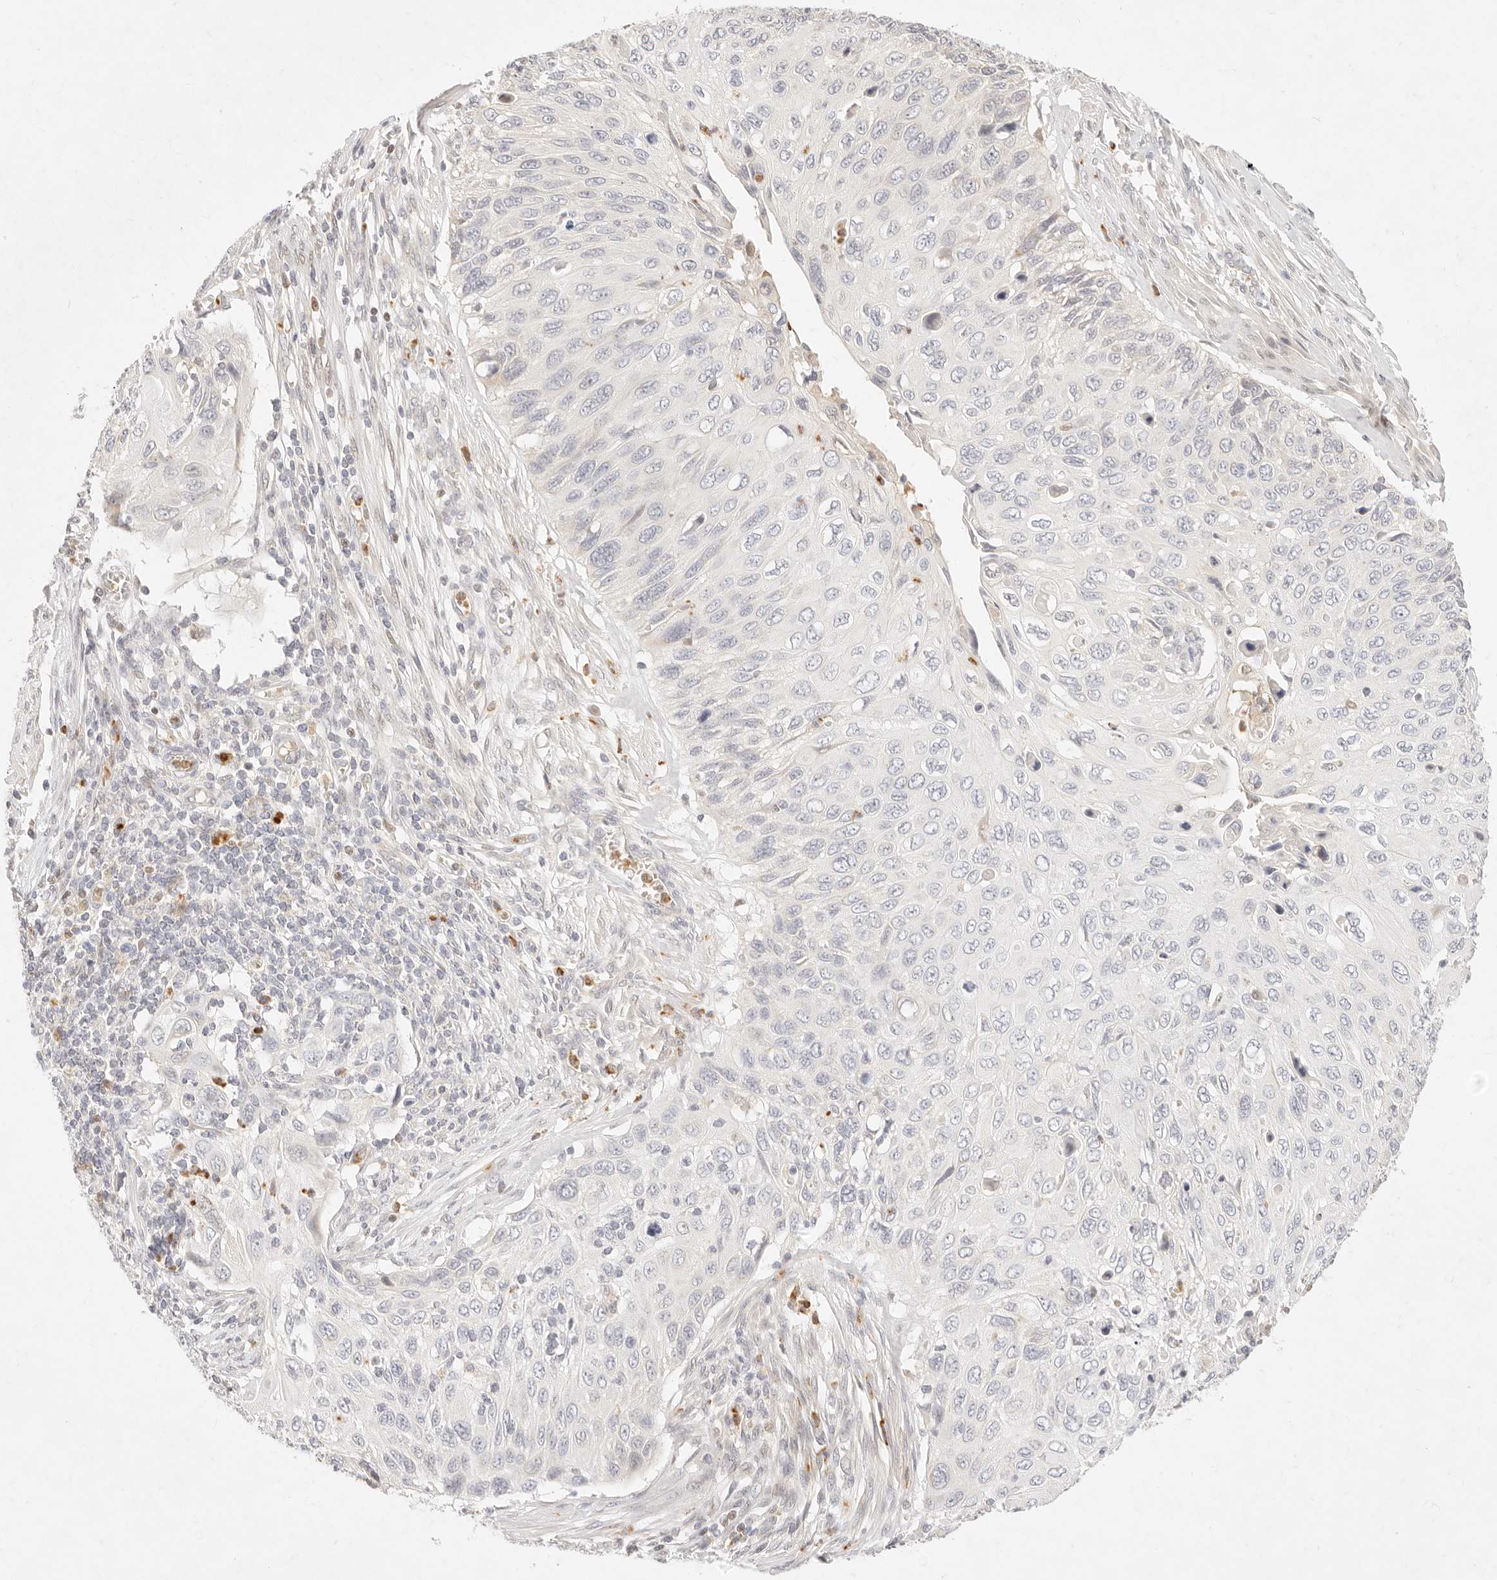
{"staining": {"intensity": "negative", "quantity": "none", "location": "none"}, "tissue": "cervical cancer", "cell_type": "Tumor cells", "image_type": "cancer", "snomed": [{"axis": "morphology", "description": "Squamous cell carcinoma, NOS"}, {"axis": "topography", "description": "Cervix"}], "caption": "Immunohistochemistry micrograph of neoplastic tissue: human cervical squamous cell carcinoma stained with DAB exhibits no significant protein expression in tumor cells.", "gene": "ASCL3", "patient": {"sex": "female", "age": 70}}